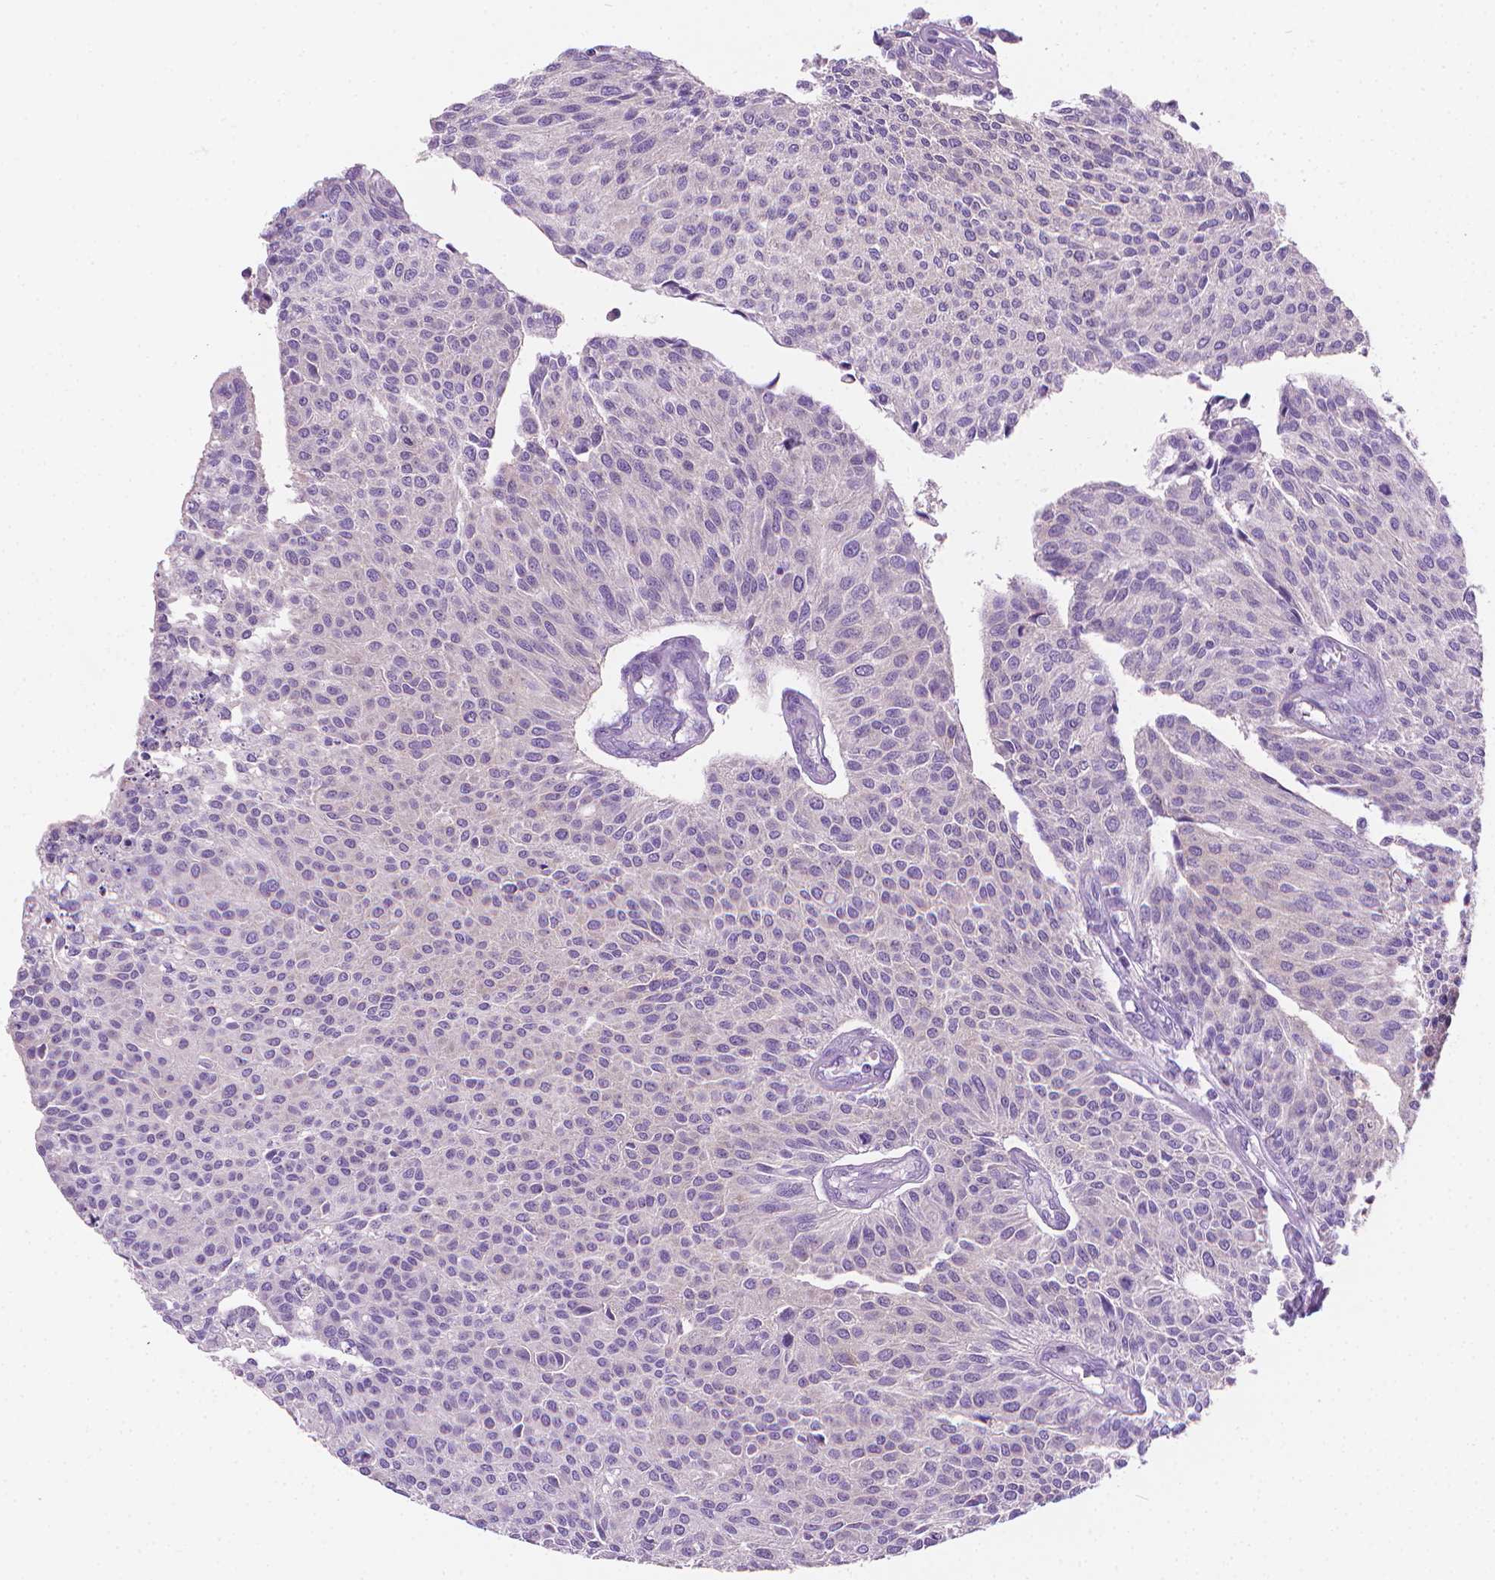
{"staining": {"intensity": "negative", "quantity": "none", "location": "none"}, "tissue": "urothelial cancer", "cell_type": "Tumor cells", "image_type": "cancer", "snomed": [{"axis": "morphology", "description": "Urothelial carcinoma, NOS"}, {"axis": "topography", "description": "Urinary bladder"}], "caption": "Tumor cells show no significant expression in transitional cell carcinoma.", "gene": "FASN", "patient": {"sex": "male", "age": 55}}